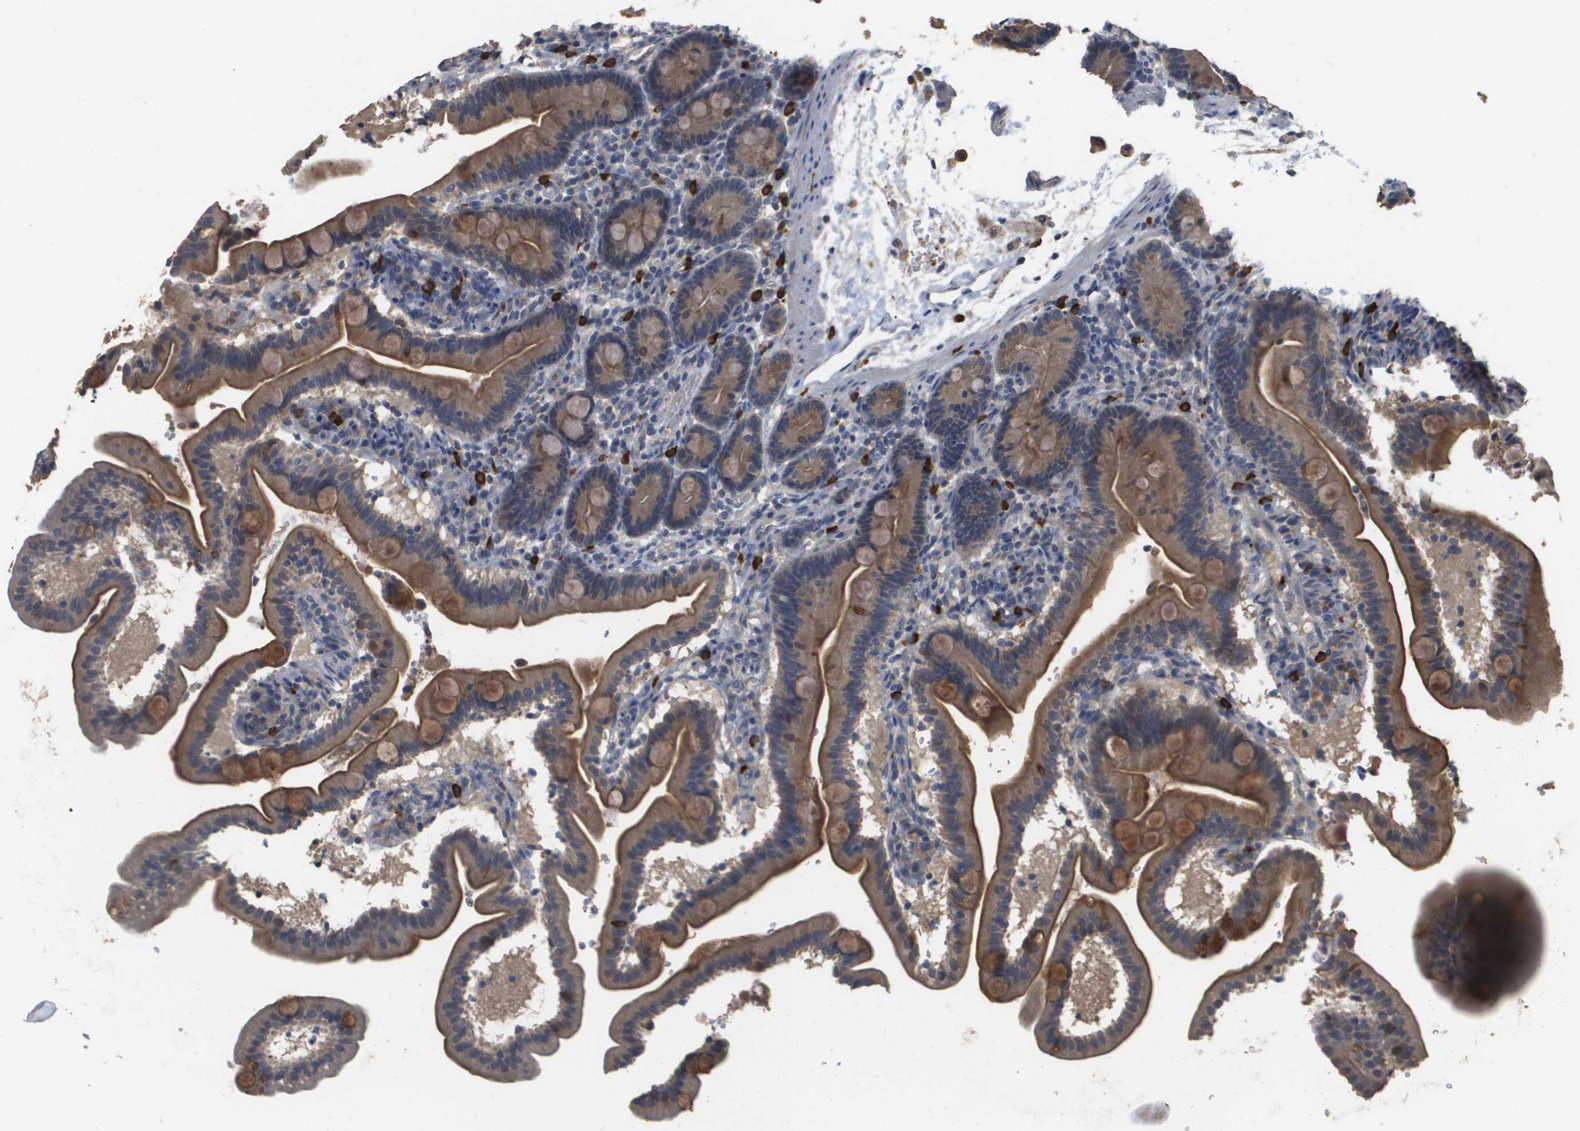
{"staining": {"intensity": "moderate", "quantity": ">75%", "location": "cytoplasmic/membranous"}, "tissue": "duodenum", "cell_type": "Glandular cells", "image_type": "normal", "snomed": [{"axis": "morphology", "description": "Normal tissue, NOS"}, {"axis": "topography", "description": "Duodenum"}], "caption": "Normal duodenum was stained to show a protein in brown. There is medium levels of moderate cytoplasmic/membranous positivity in approximately >75% of glandular cells. (brown staining indicates protein expression, while blue staining denotes nuclei).", "gene": "RAB27B", "patient": {"sex": "male", "age": 54}}